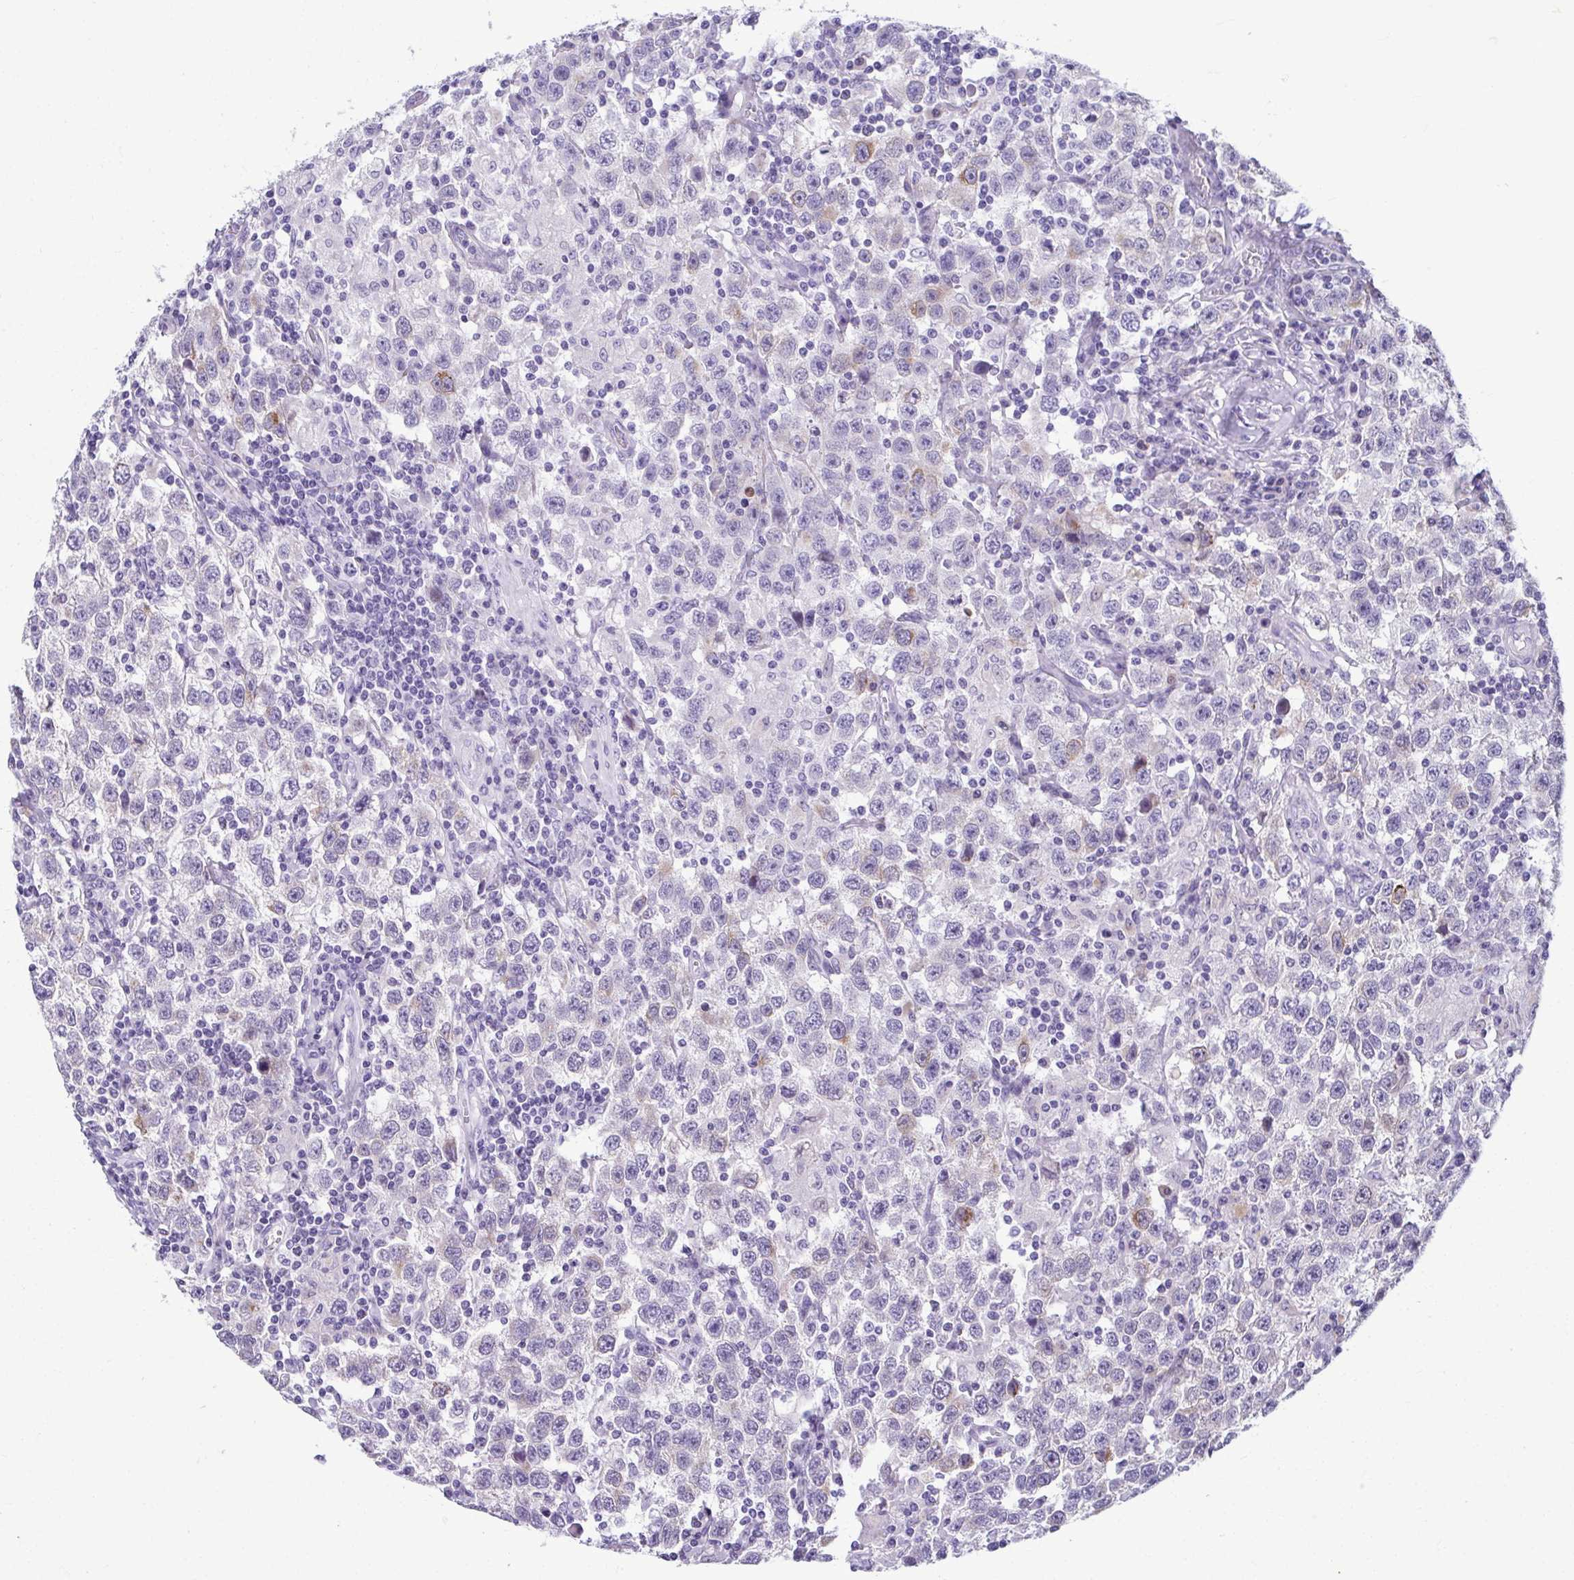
{"staining": {"intensity": "negative", "quantity": "none", "location": "none"}, "tissue": "testis cancer", "cell_type": "Tumor cells", "image_type": "cancer", "snomed": [{"axis": "morphology", "description": "Seminoma, NOS"}, {"axis": "topography", "description": "Testis"}], "caption": "The IHC micrograph has no significant positivity in tumor cells of testis cancer tissue.", "gene": "SERPINI1", "patient": {"sex": "male", "age": 41}}